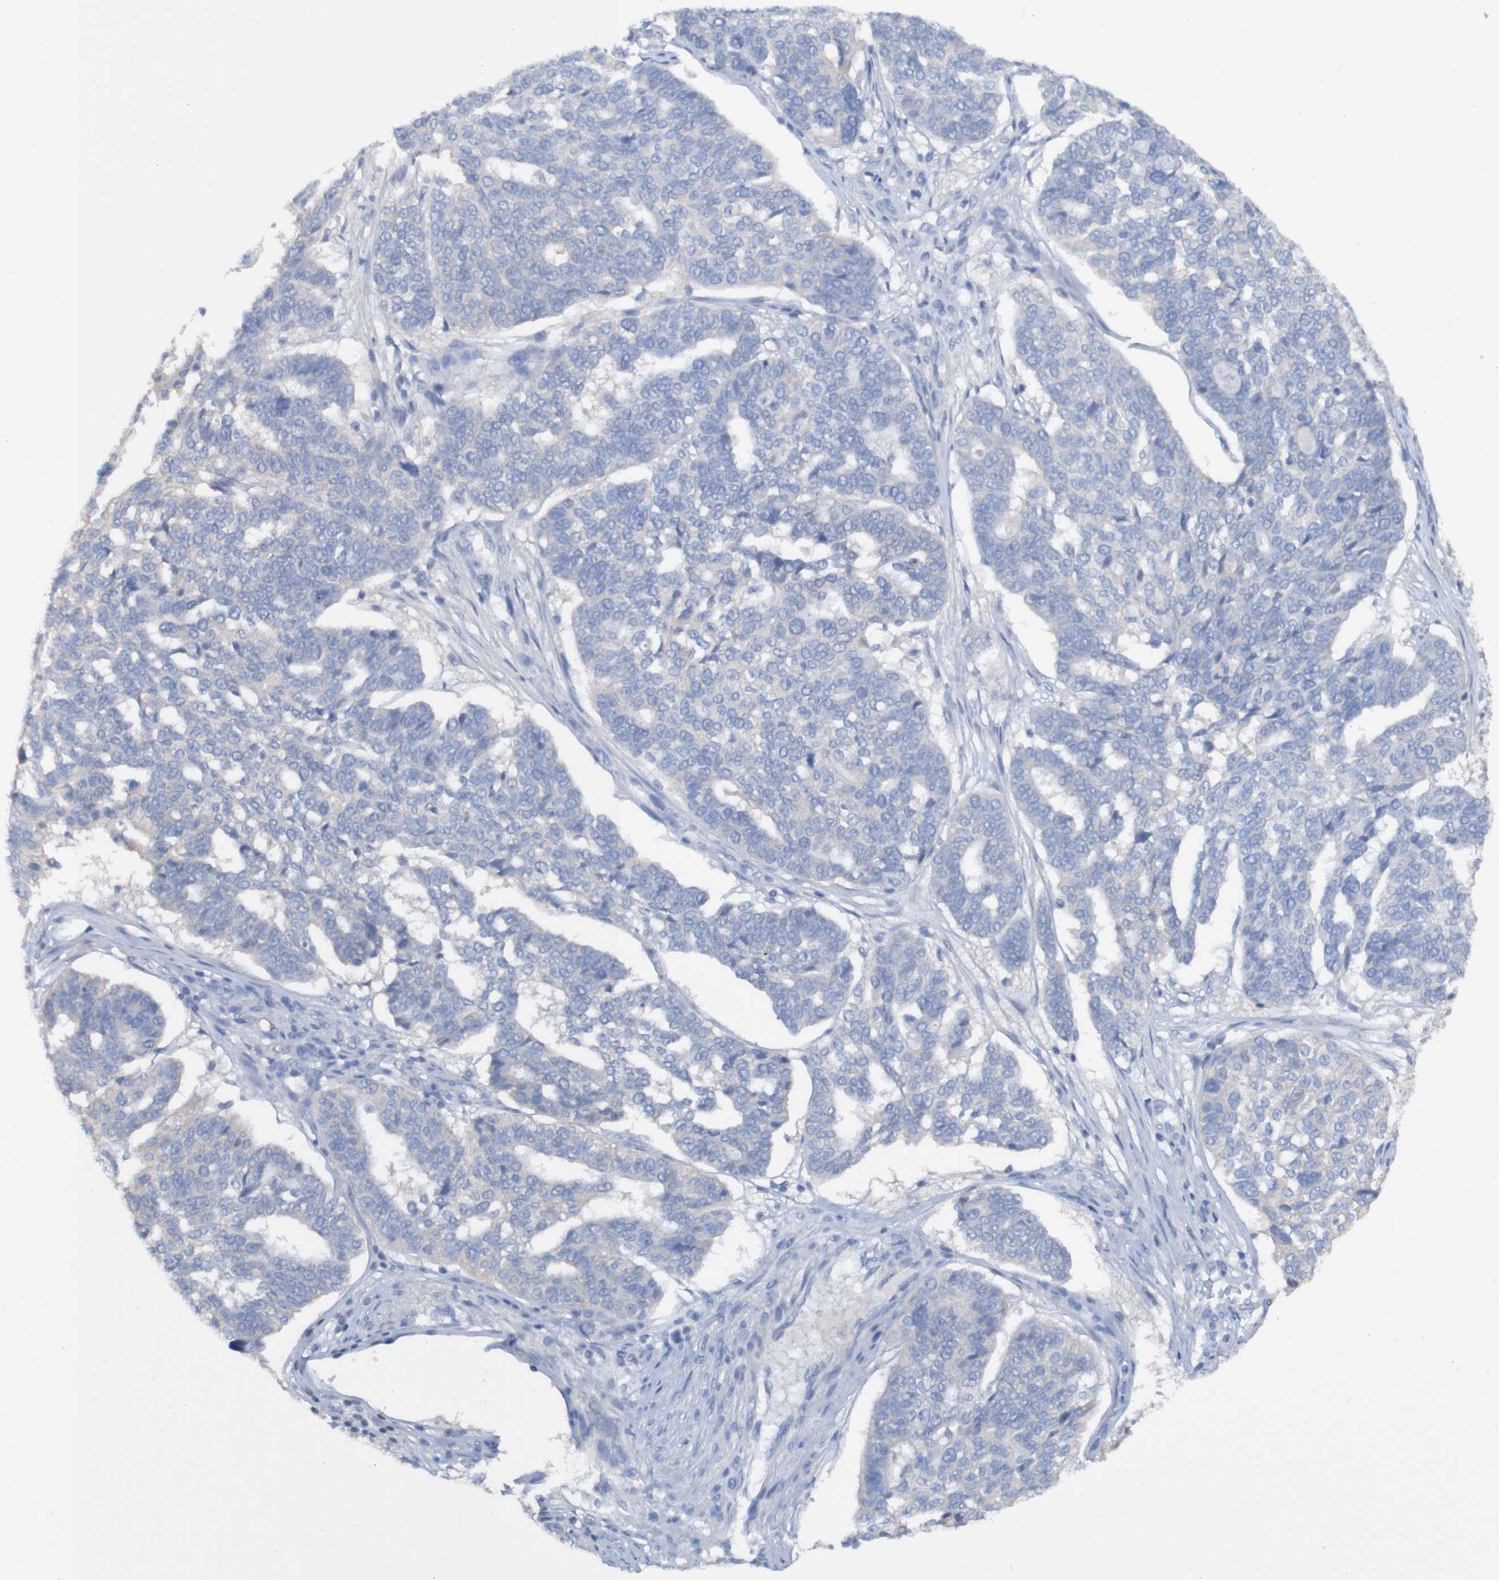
{"staining": {"intensity": "negative", "quantity": "none", "location": "none"}, "tissue": "ovarian cancer", "cell_type": "Tumor cells", "image_type": "cancer", "snomed": [{"axis": "morphology", "description": "Cystadenocarcinoma, serous, NOS"}, {"axis": "topography", "description": "Ovary"}], "caption": "This is an immunohistochemistry (IHC) micrograph of ovarian cancer. There is no staining in tumor cells.", "gene": "ARHGEF16", "patient": {"sex": "female", "age": 59}}